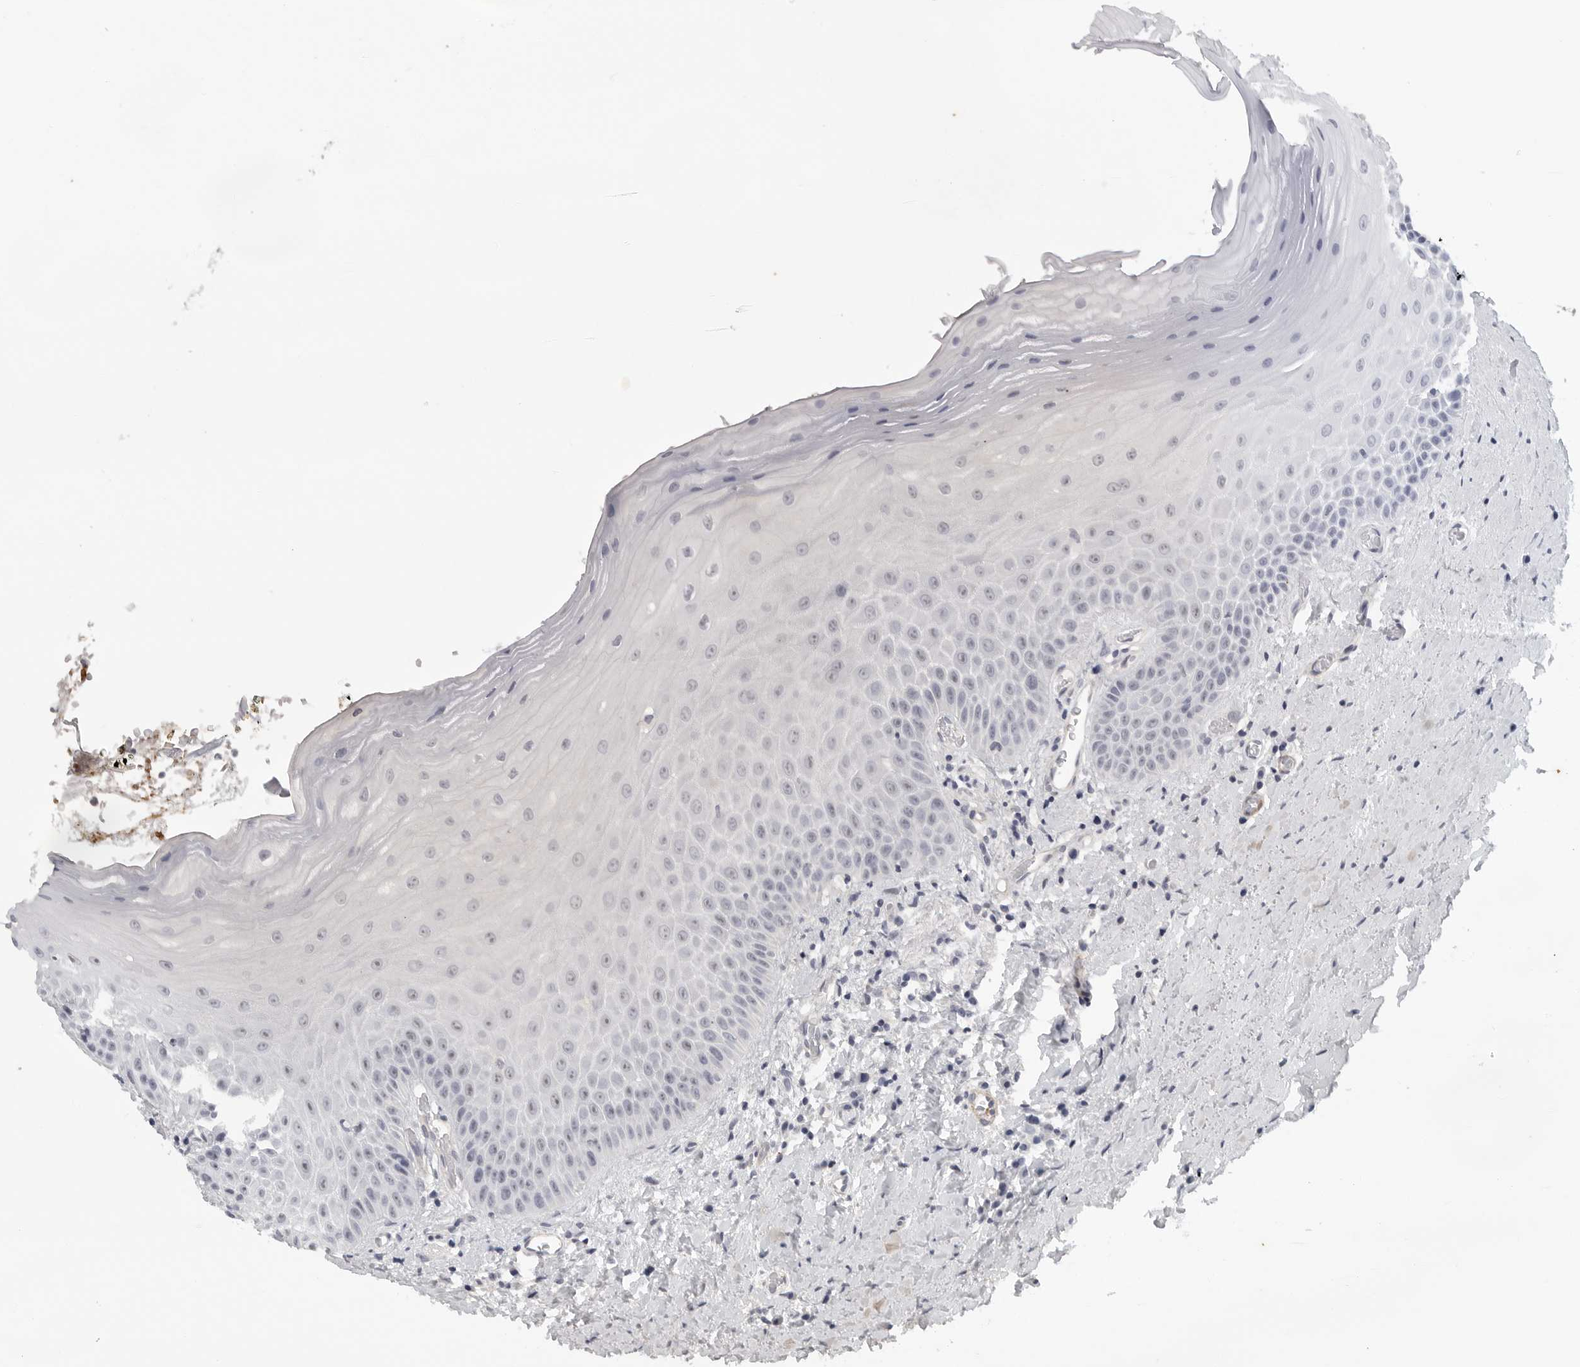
{"staining": {"intensity": "weak", "quantity": "<25%", "location": "nuclear"}, "tissue": "oral mucosa", "cell_type": "Squamous epithelial cells", "image_type": "normal", "snomed": [{"axis": "morphology", "description": "Normal tissue, NOS"}, {"axis": "topography", "description": "Oral tissue"}], "caption": "Oral mucosa stained for a protein using immunohistochemistry exhibits no expression squamous epithelial cells.", "gene": "TUT4", "patient": {"sex": "male", "age": 66}}